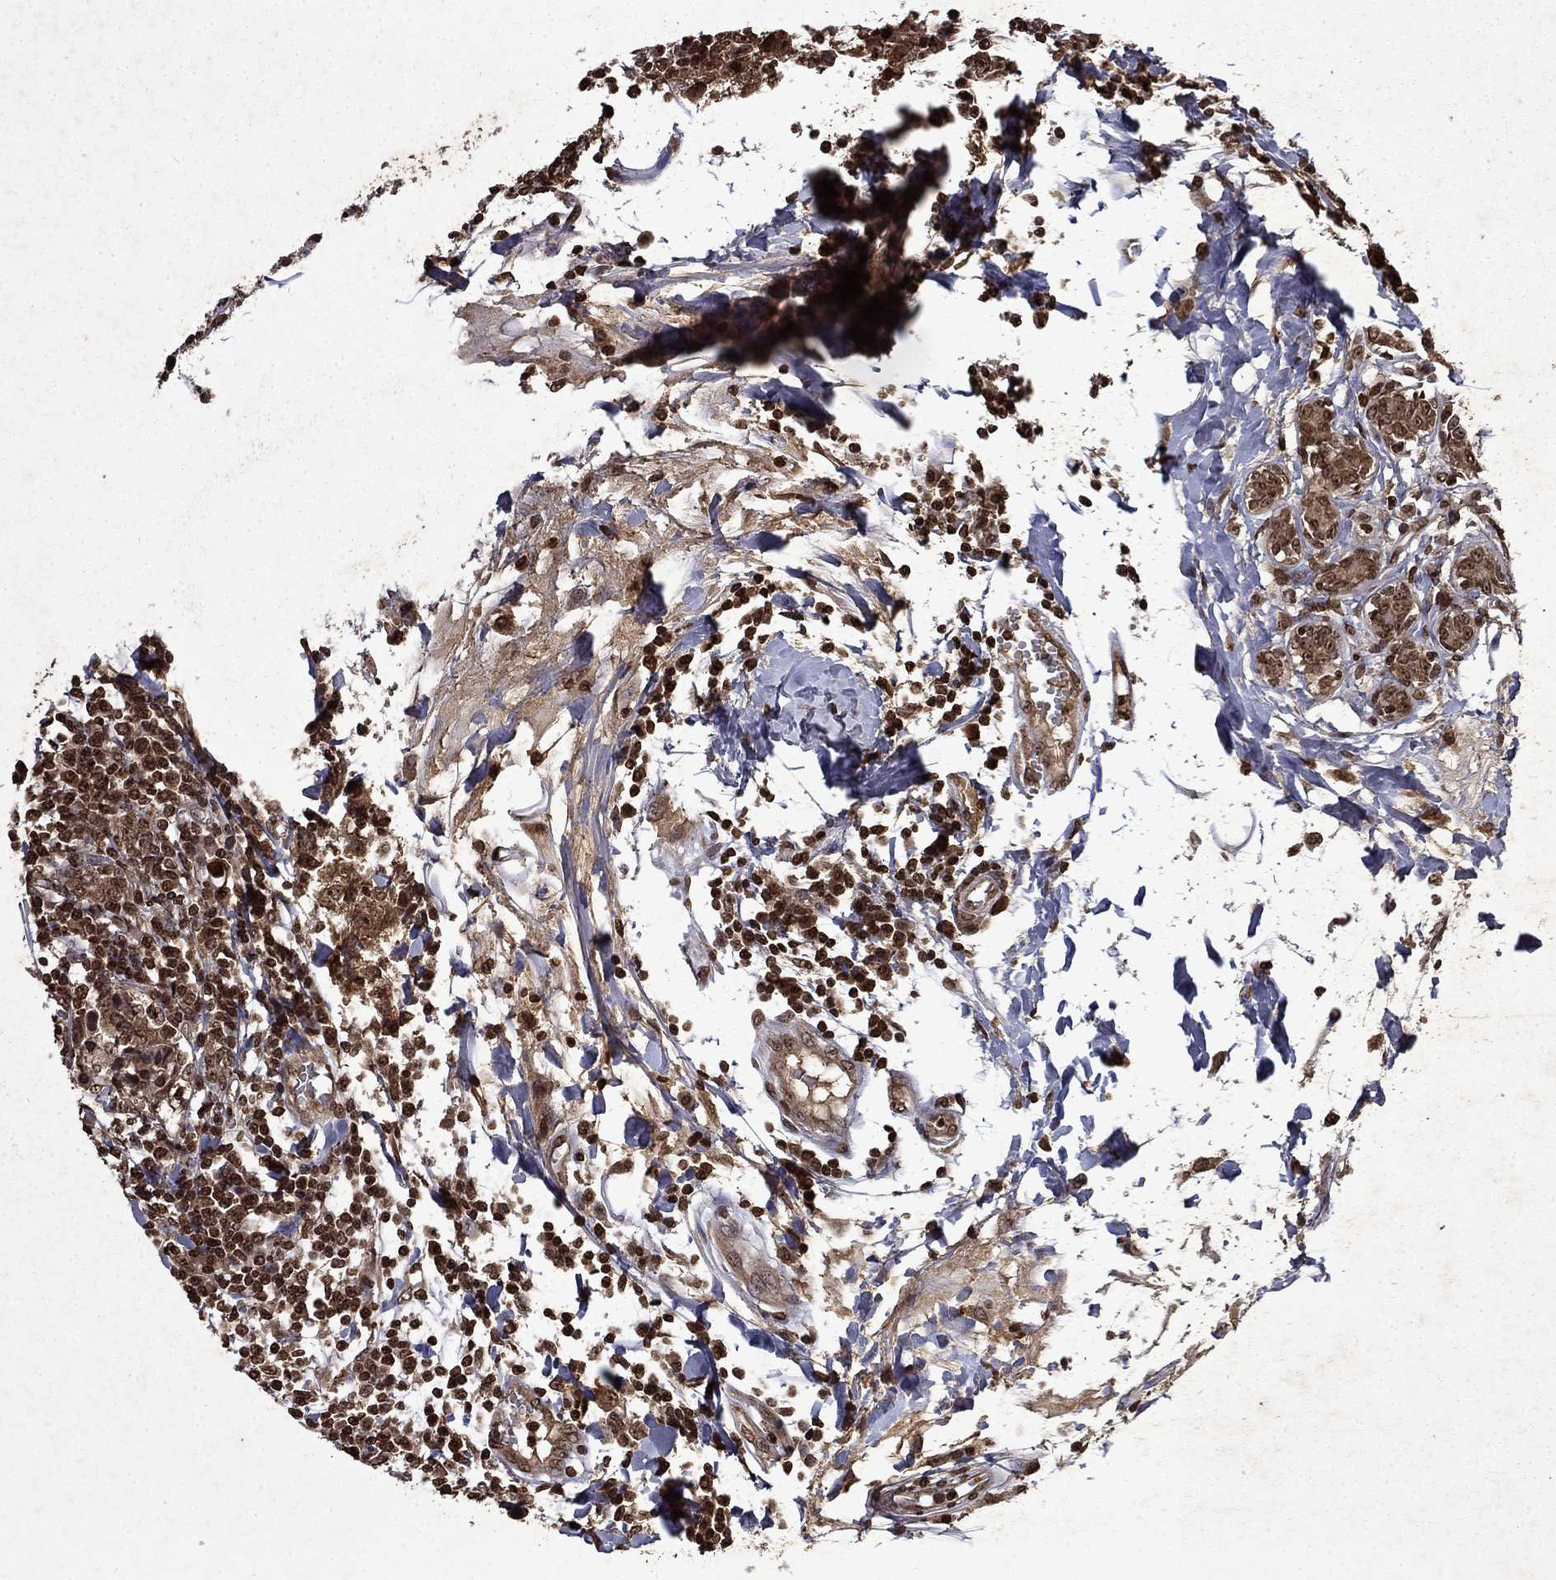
{"staining": {"intensity": "moderate", "quantity": ">75%", "location": "cytoplasmic/membranous"}, "tissue": "breast cancer", "cell_type": "Tumor cells", "image_type": "cancer", "snomed": [{"axis": "morphology", "description": "Duct carcinoma"}, {"axis": "topography", "description": "Breast"}], "caption": "Immunohistochemistry histopathology image of human breast intraductal carcinoma stained for a protein (brown), which reveals medium levels of moderate cytoplasmic/membranous expression in approximately >75% of tumor cells.", "gene": "PIN4", "patient": {"sex": "female", "age": 30}}